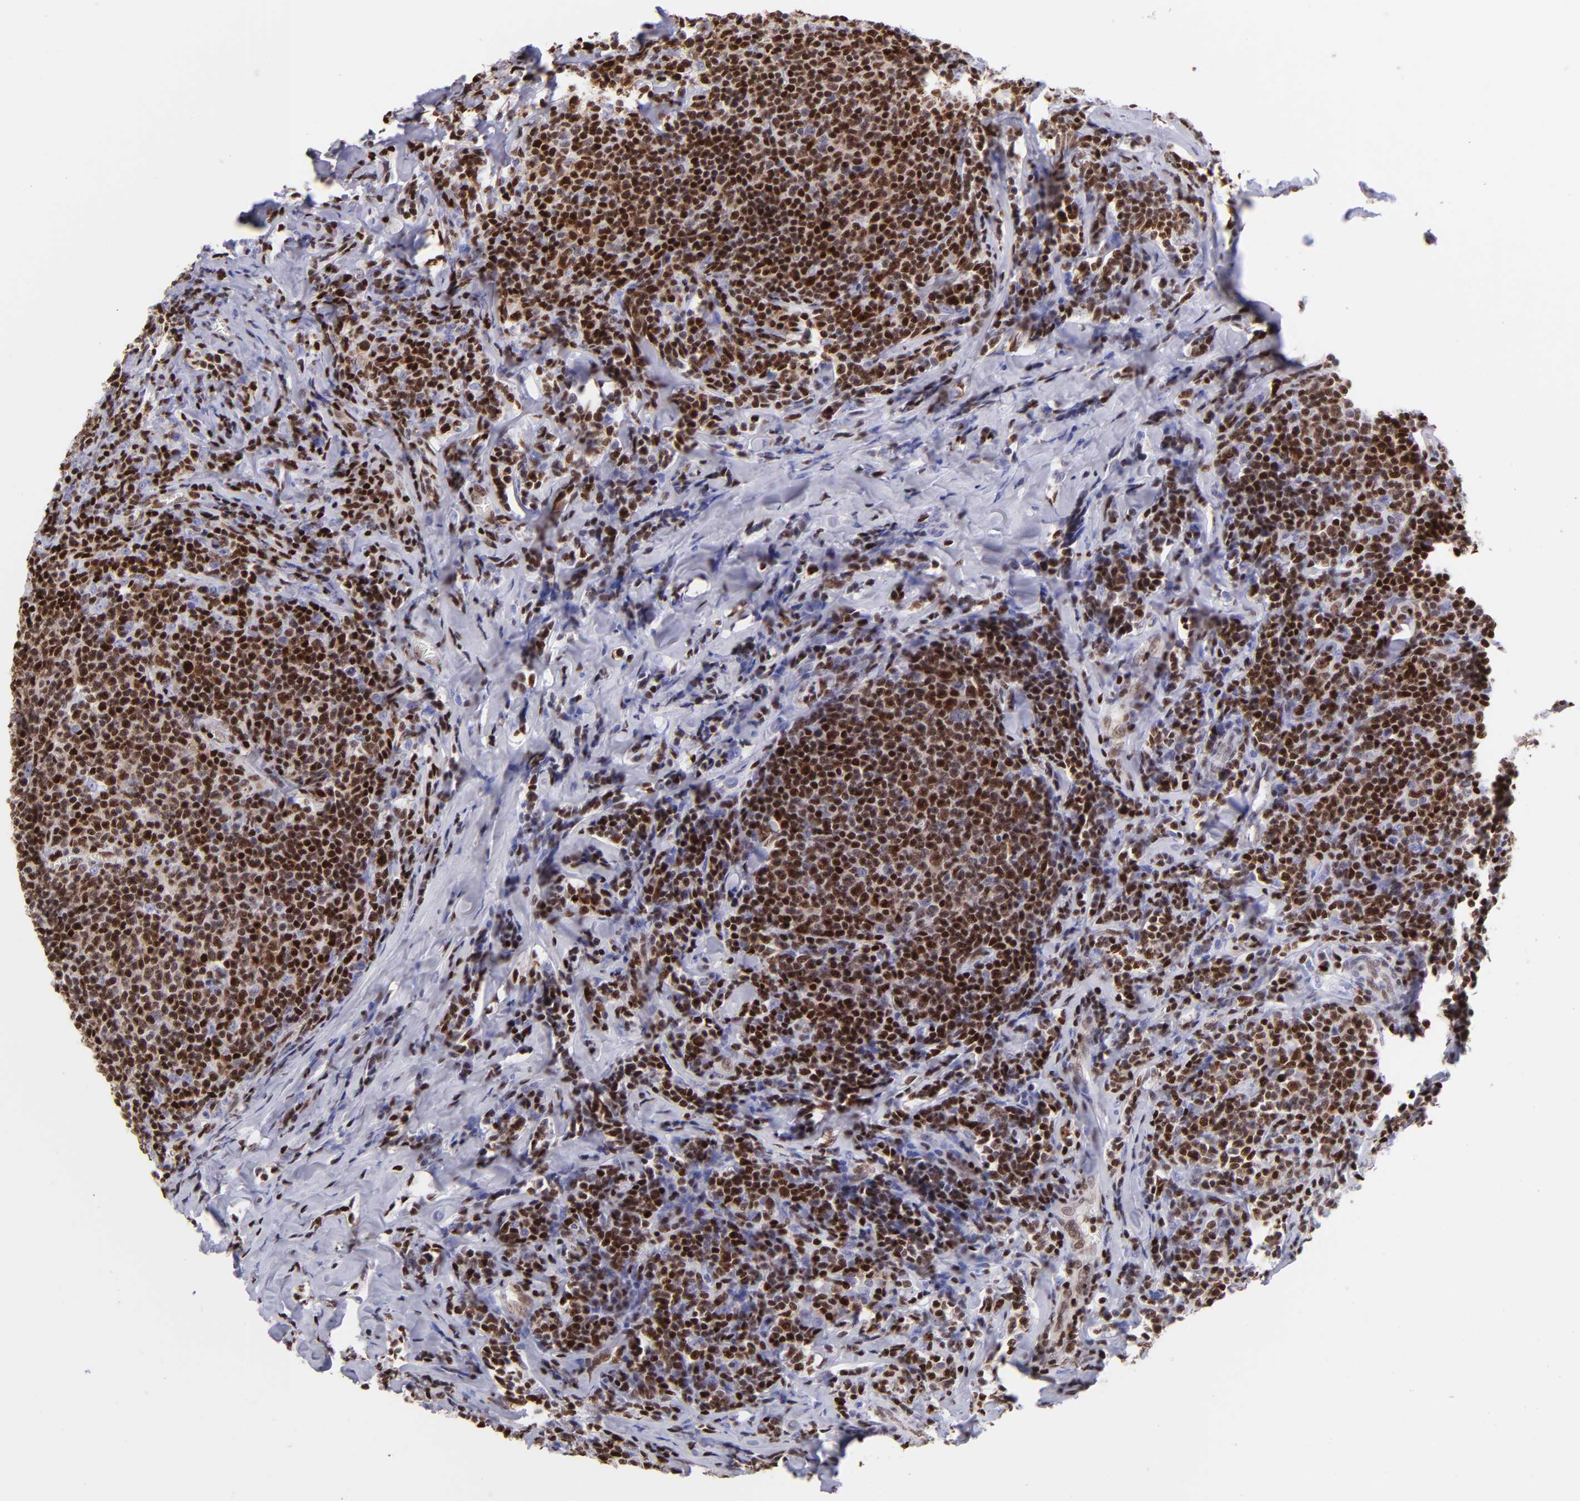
{"staining": {"intensity": "strong", "quantity": ">75%", "location": "nuclear"}, "tissue": "lymphoma", "cell_type": "Tumor cells", "image_type": "cancer", "snomed": [{"axis": "morphology", "description": "Malignant lymphoma, non-Hodgkin's type, Low grade"}, {"axis": "topography", "description": "Lymph node"}], "caption": "Immunohistochemistry (IHC) of human low-grade malignant lymphoma, non-Hodgkin's type exhibits high levels of strong nuclear expression in about >75% of tumor cells.", "gene": "ETS1", "patient": {"sex": "male", "age": 74}}